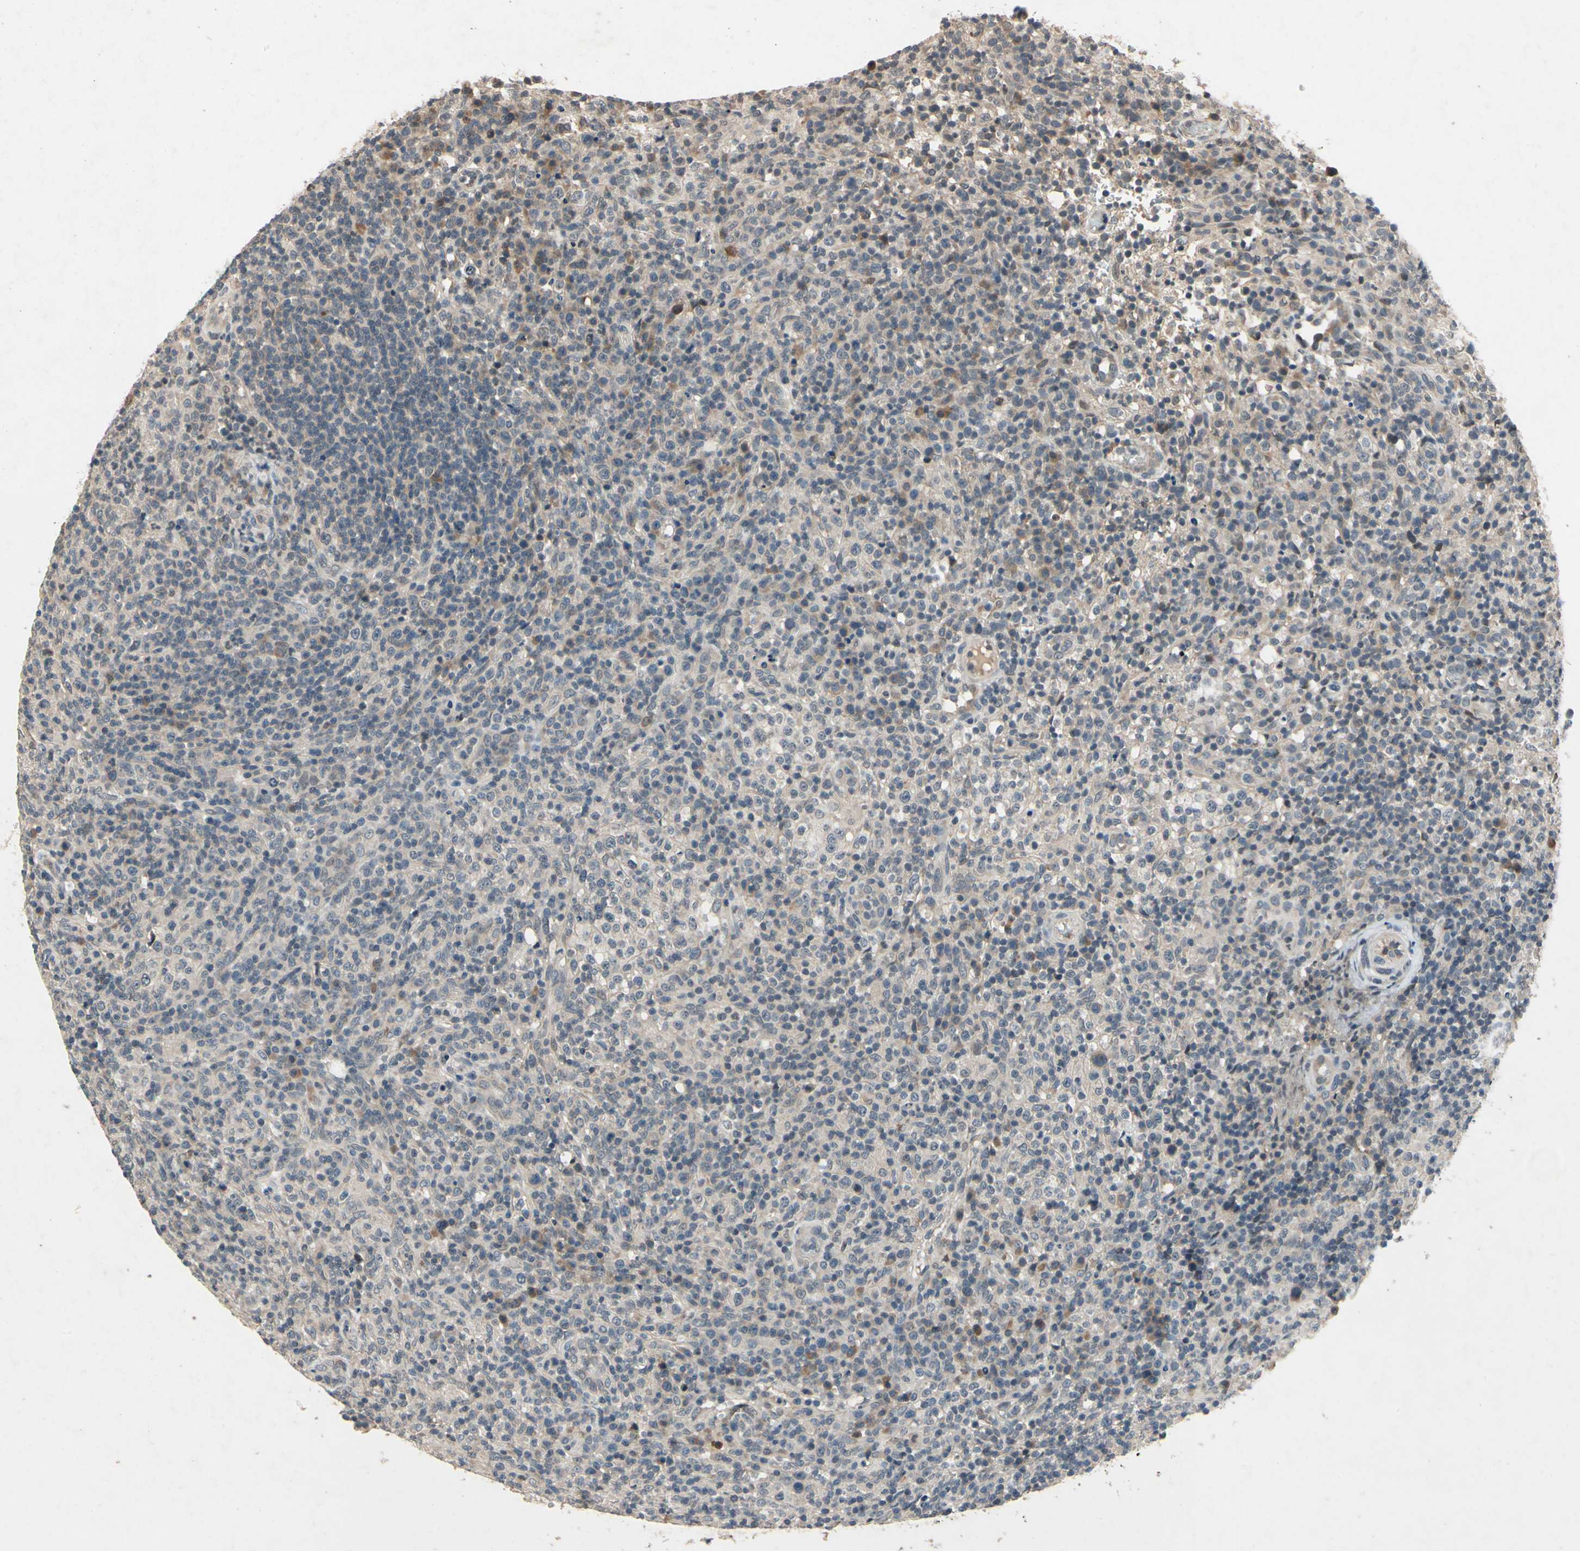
{"staining": {"intensity": "moderate", "quantity": "<25%", "location": "cytoplasmic/membranous"}, "tissue": "lymphoma", "cell_type": "Tumor cells", "image_type": "cancer", "snomed": [{"axis": "morphology", "description": "Malignant lymphoma, non-Hodgkin's type, High grade"}, {"axis": "topography", "description": "Lymph node"}], "caption": "Human high-grade malignant lymphoma, non-Hodgkin's type stained for a protein (brown) reveals moderate cytoplasmic/membranous positive staining in about <25% of tumor cells.", "gene": "DPY19L3", "patient": {"sex": "female", "age": 76}}